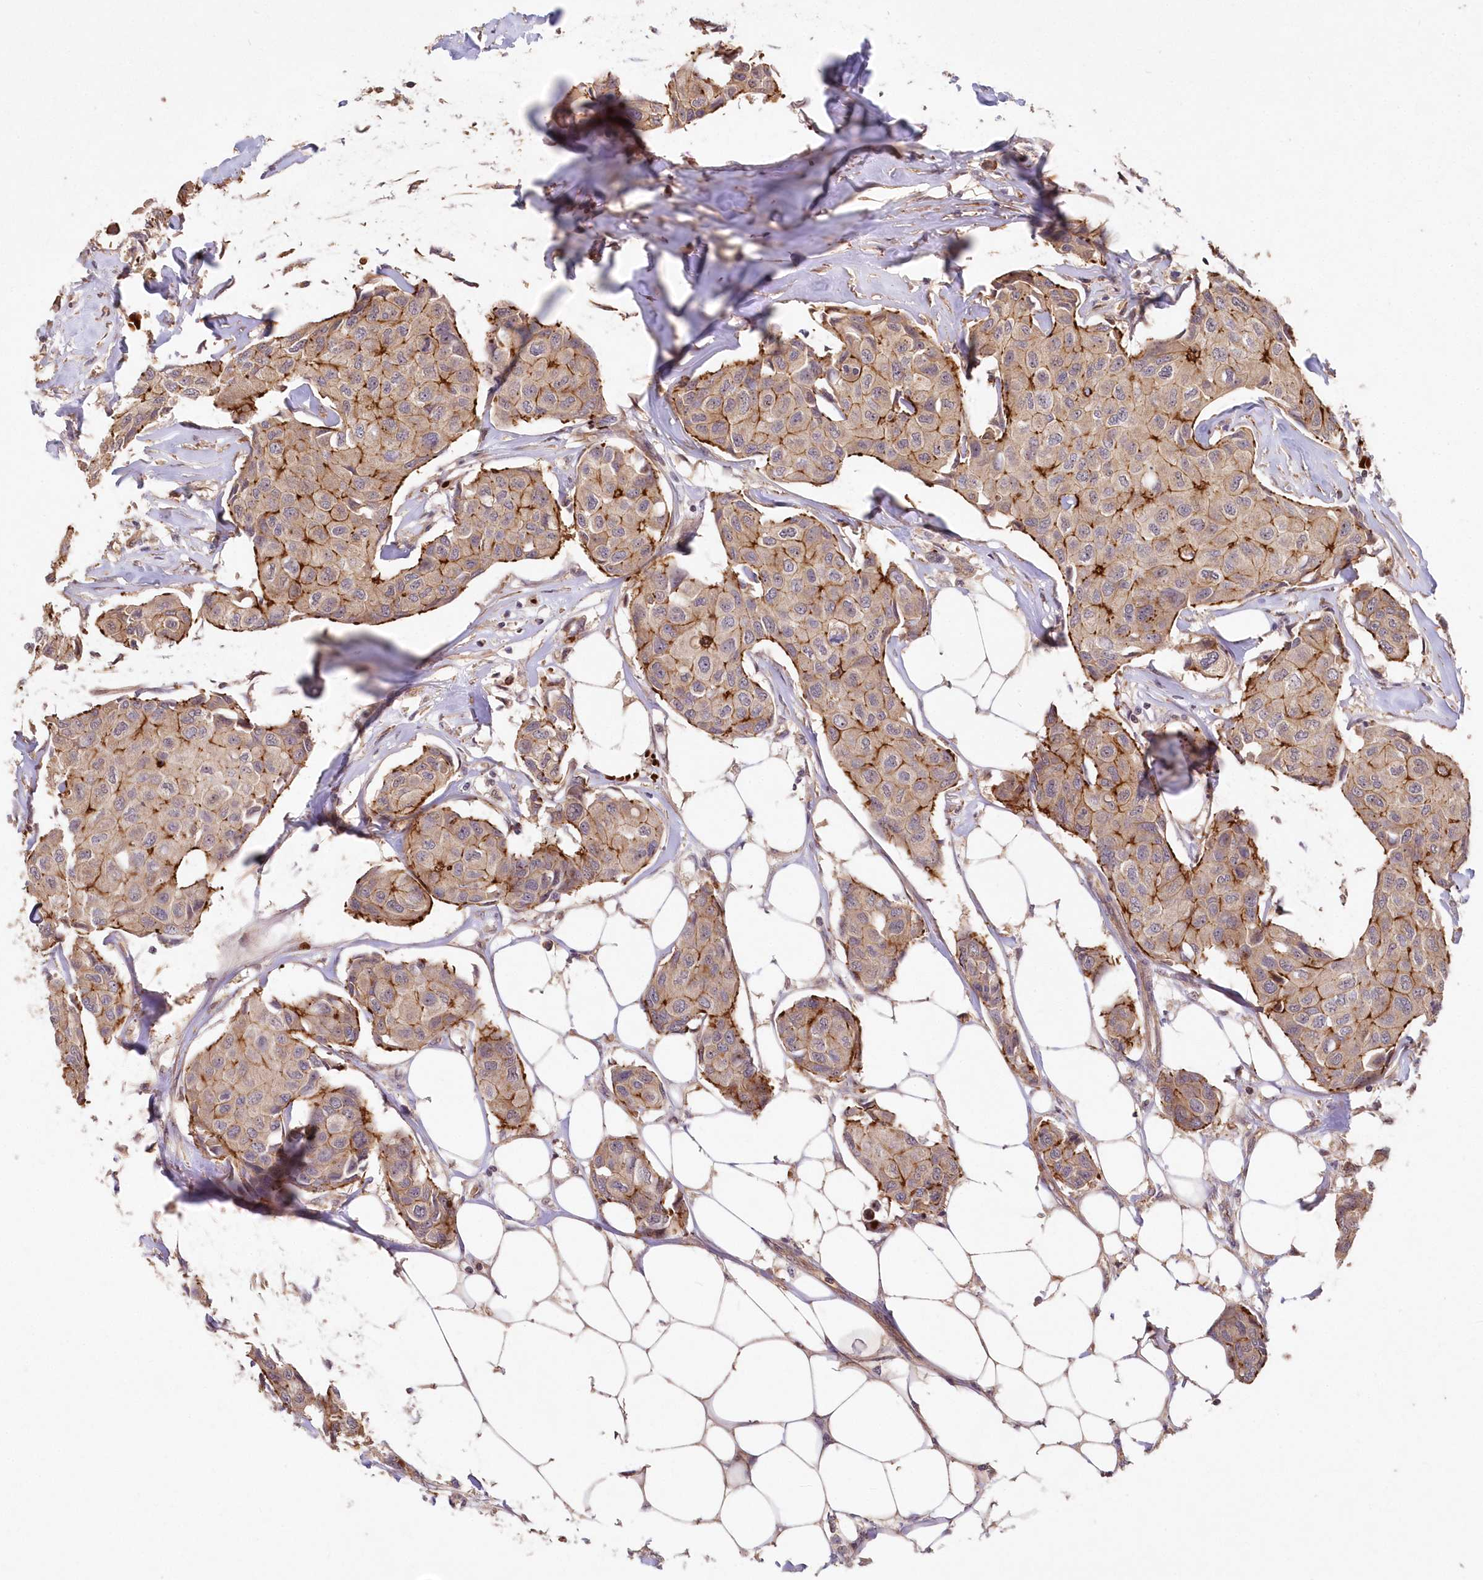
{"staining": {"intensity": "strong", "quantity": "25%-75%", "location": "cytoplasmic/membranous"}, "tissue": "breast cancer", "cell_type": "Tumor cells", "image_type": "cancer", "snomed": [{"axis": "morphology", "description": "Duct carcinoma"}, {"axis": "topography", "description": "Breast"}], "caption": "Human intraductal carcinoma (breast) stained for a protein (brown) exhibits strong cytoplasmic/membranous positive expression in about 25%-75% of tumor cells.", "gene": "HYCC2", "patient": {"sex": "female", "age": 80}}